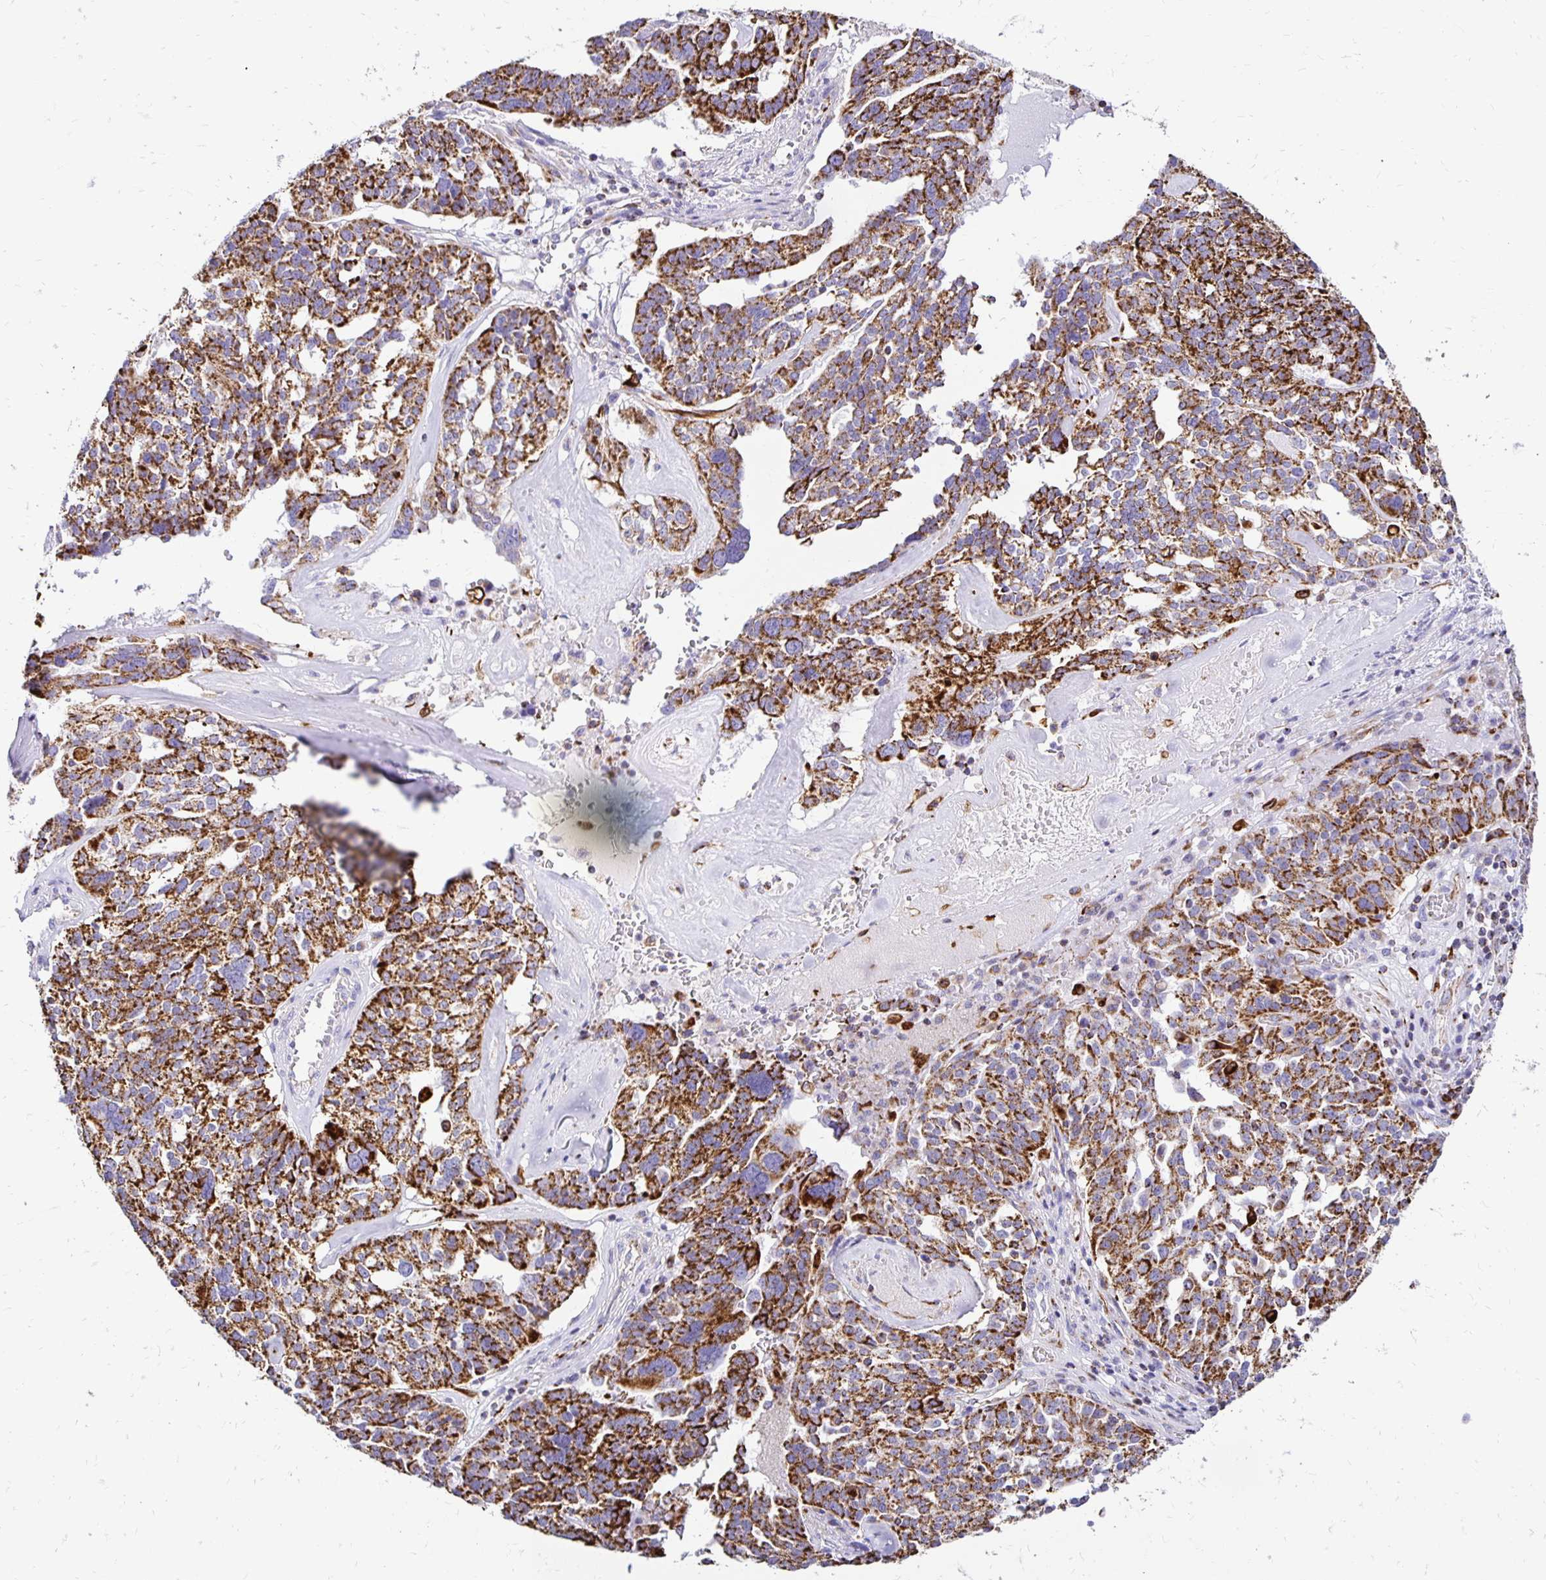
{"staining": {"intensity": "strong", "quantity": ">75%", "location": "cytoplasmic/membranous"}, "tissue": "ovarian cancer", "cell_type": "Tumor cells", "image_type": "cancer", "snomed": [{"axis": "morphology", "description": "Cystadenocarcinoma, serous, NOS"}, {"axis": "topography", "description": "Ovary"}], "caption": "Immunohistochemistry (IHC) photomicrograph of neoplastic tissue: human ovarian serous cystadenocarcinoma stained using immunohistochemistry exhibits high levels of strong protein expression localized specifically in the cytoplasmic/membranous of tumor cells, appearing as a cytoplasmic/membranous brown color.", "gene": "PLAAT2", "patient": {"sex": "female", "age": 59}}